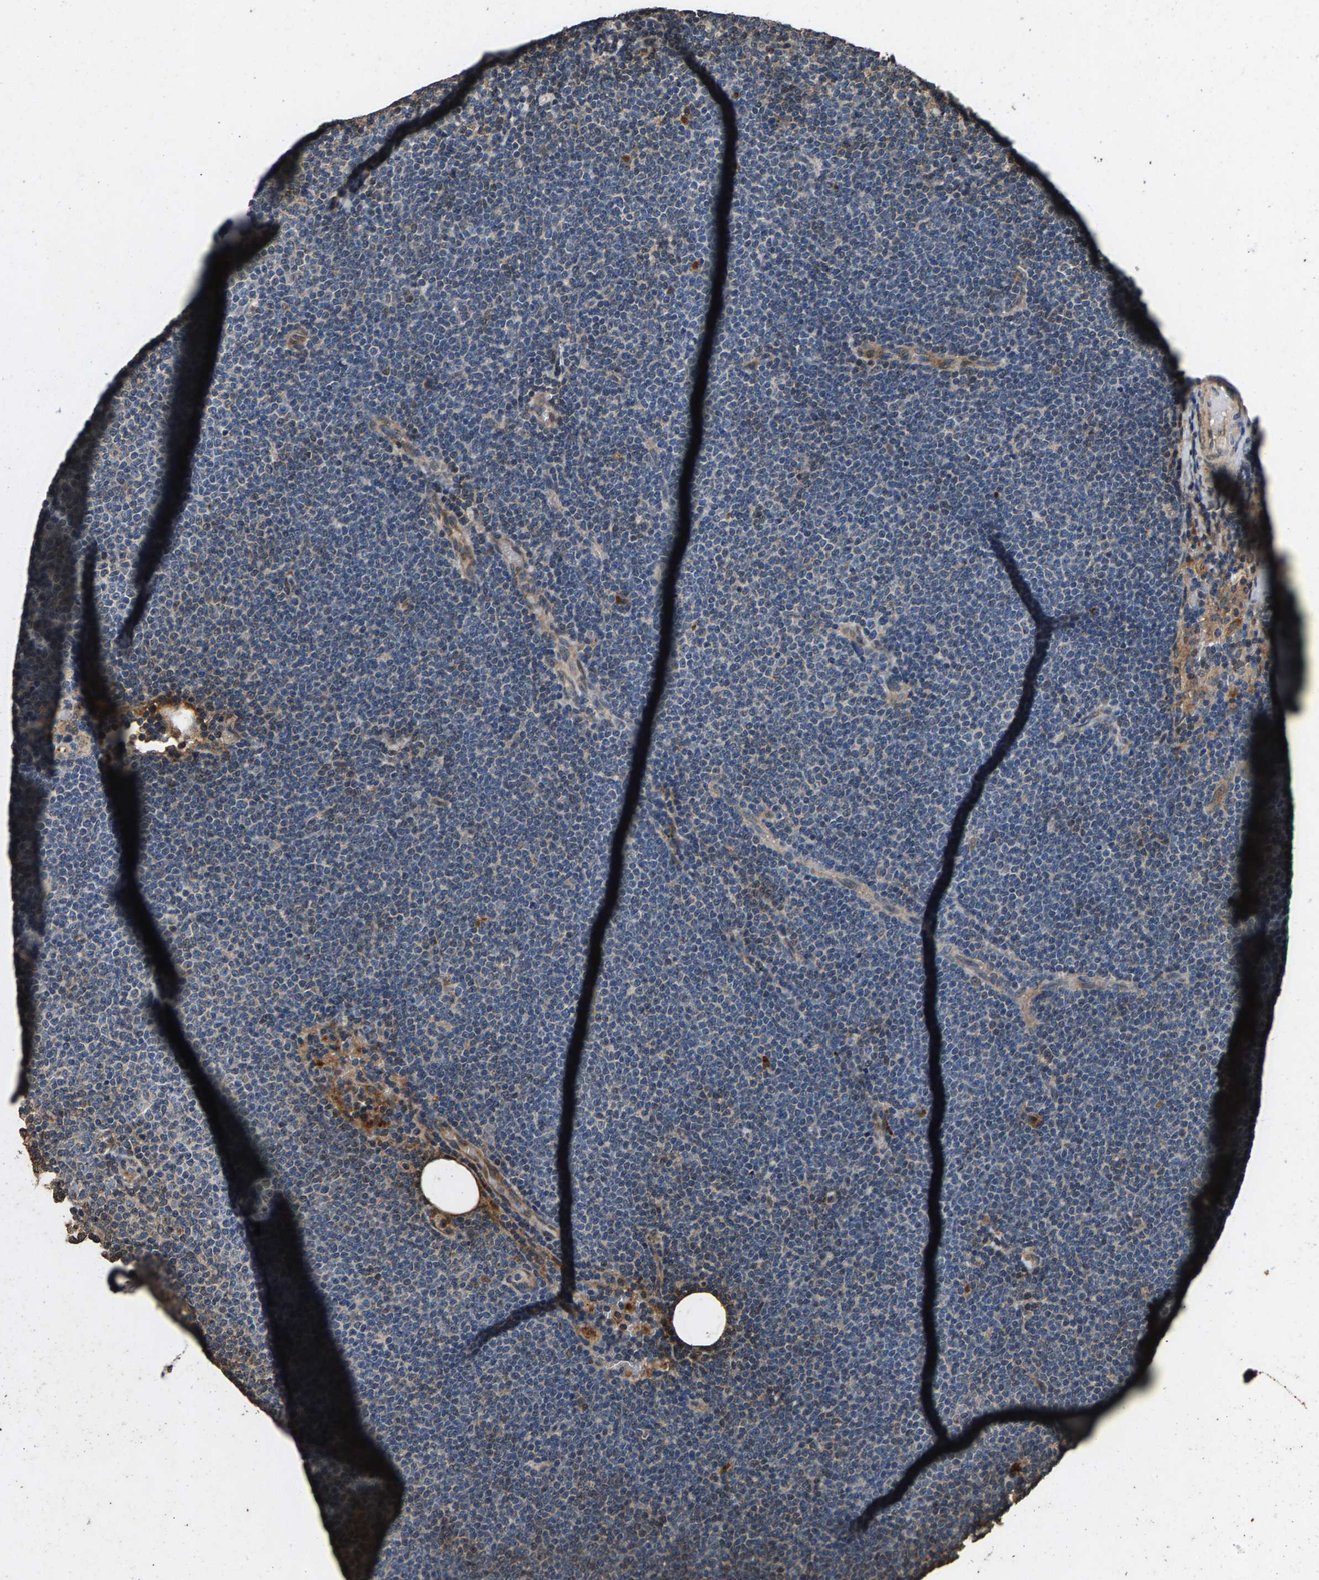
{"staining": {"intensity": "negative", "quantity": "none", "location": "none"}, "tissue": "lymphoma", "cell_type": "Tumor cells", "image_type": "cancer", "snomed": [{"axis": "morphology", "description": "Malignant lymphoma, non-Hodgkin's type, Low grade"}, {"axis": "topography", "description": "Lymph node"}], "caption": "Protein analysis of lymphoma exhibits no significant expression in tumor cells.", "gene": "MRPL27", "patient": {"sex": "female", "age": 53}}